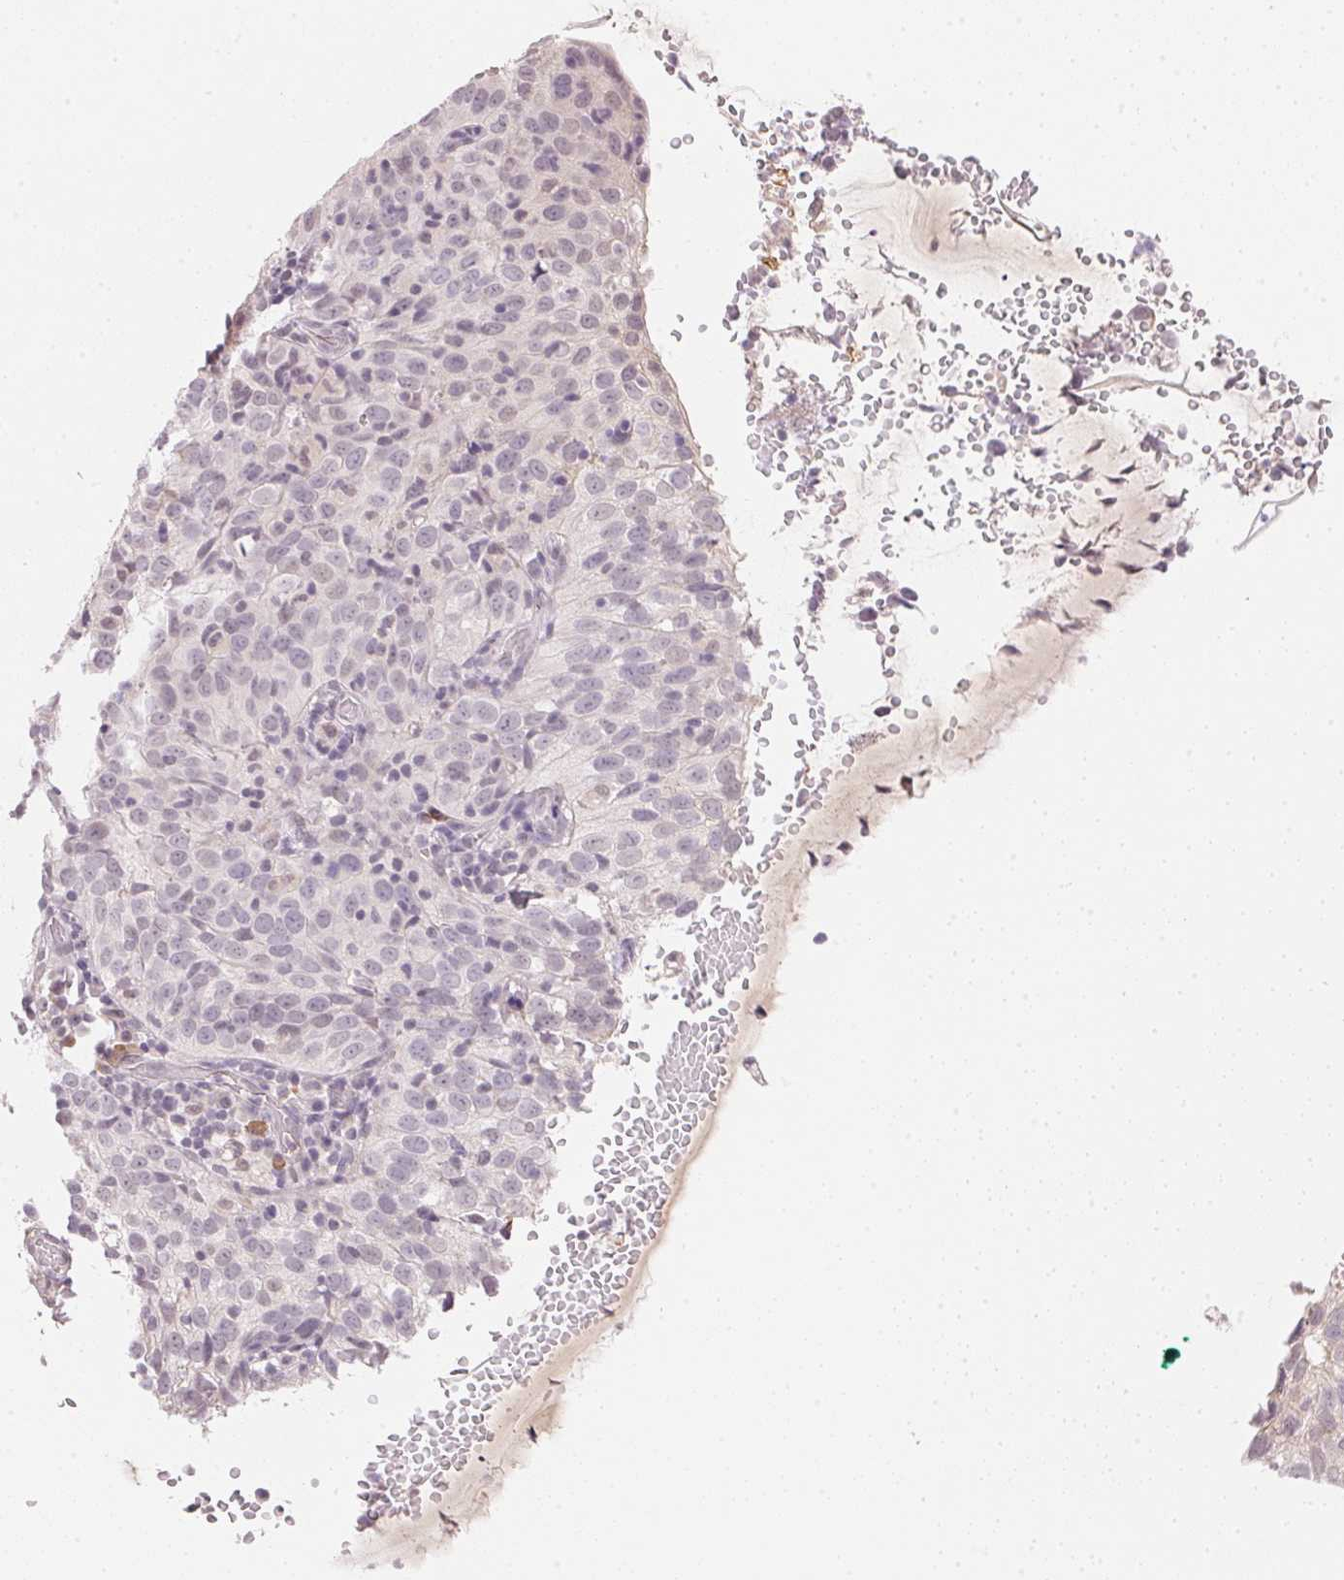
{"staining": {"intensity": "negative", "quantity": "none", "location": "none"}, "tissue": "cervical cancer", "cell_type": "Tumor cells", "image_type": "cancer", "snomed": [{"axis": "morphology", "description": "Squamous cell carcinoma, NOS"}, {"axis": "topography", "description": "Cervix"}], "caption": "A micrograph of cervical cancer (squamous cell carcinoma) stained for a protein exhibits no brown staining in tumor cells.", "gene": "FNDC4", "patient": {"sex": "female", "age": 52}}